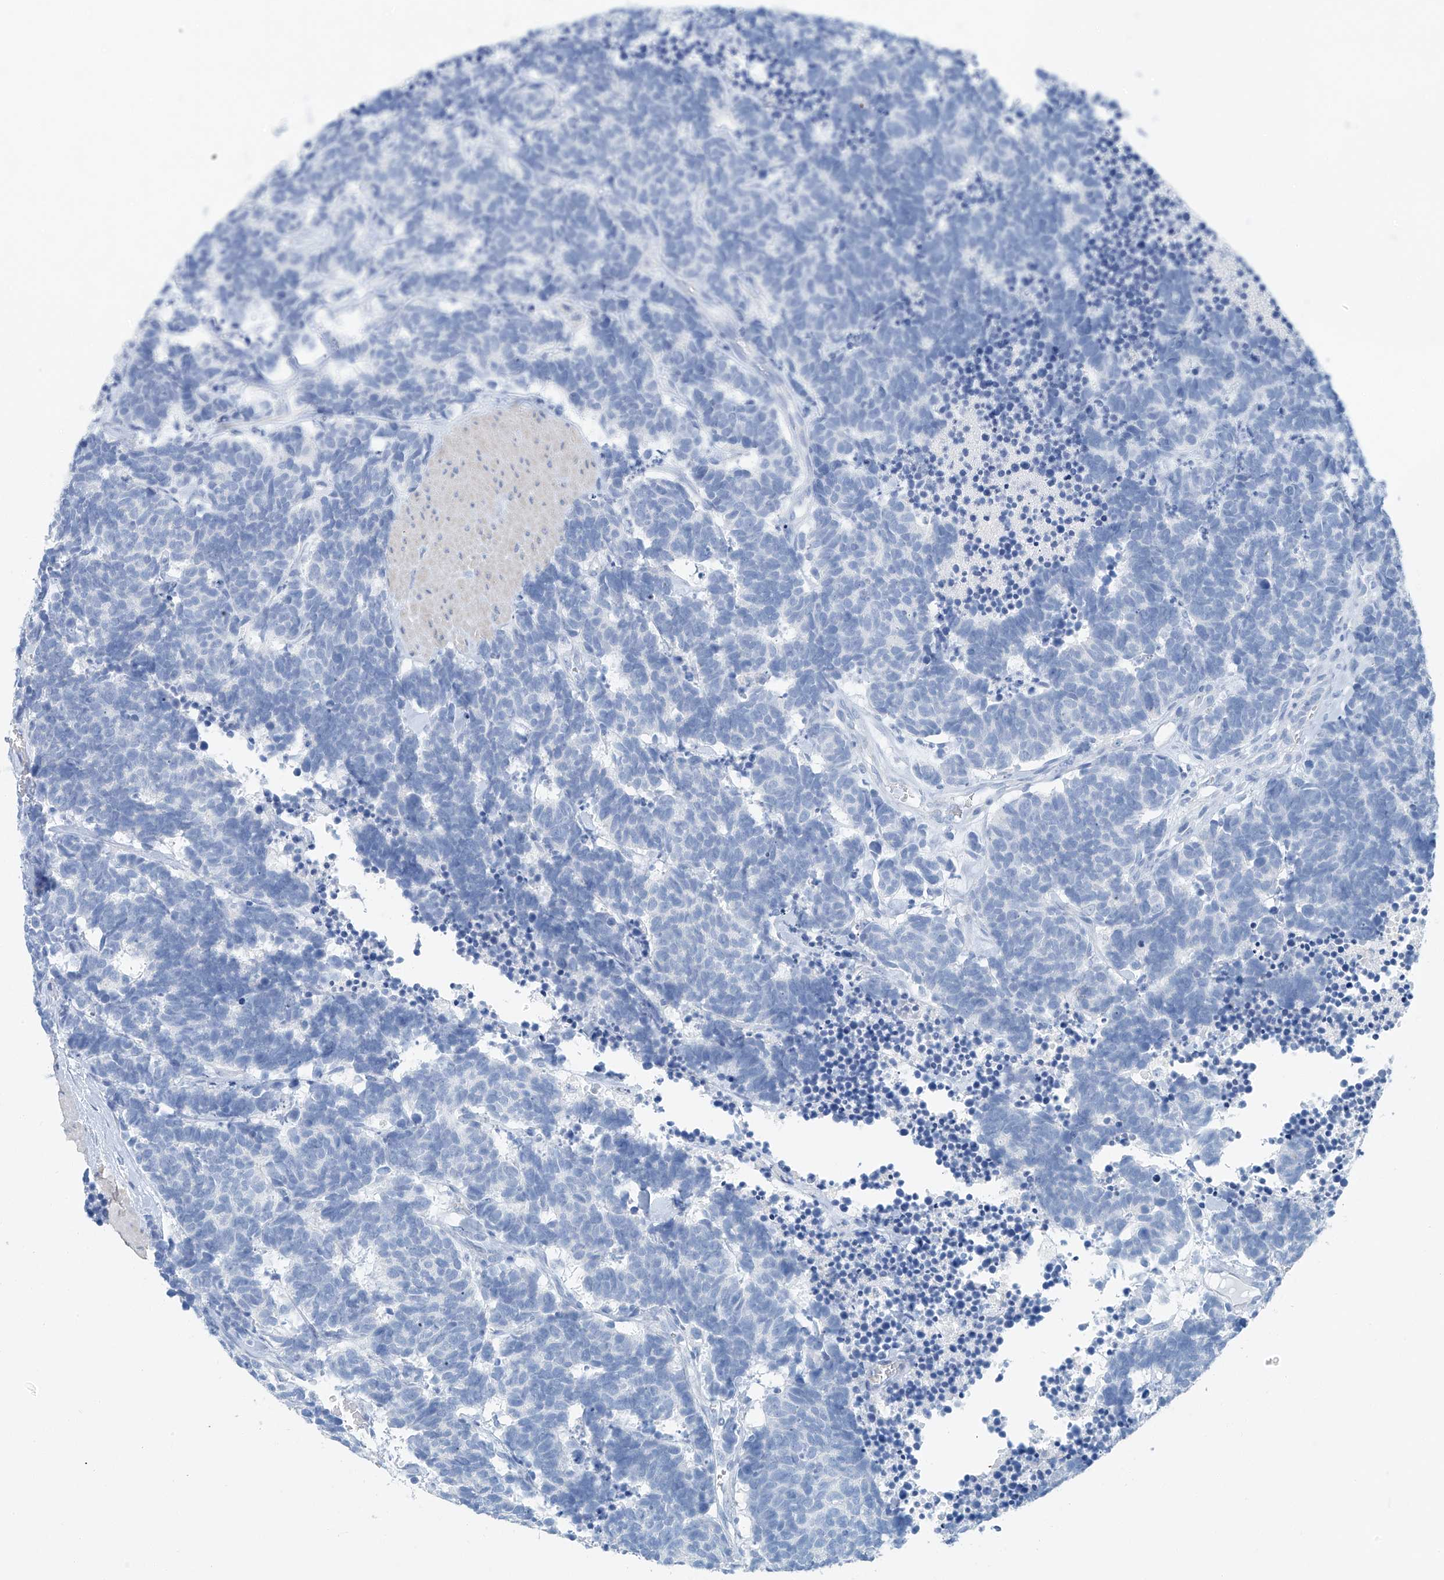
{"staining": {"intensity": "negative", "quantity": "none", "location": "none"}, "tissue": "carcinoid", "cell_type": "Tumor cells", "image_type": "cancer", "snomed": [{"axis": "morphology", "description": "Carcinoma, NOS"}, {"axis": "morphology", "description": "Carcinoid, malignant, NOS"}, {"axis": "topography", "description": "Urinary bladder"}], "caption": "Immunohistochemical staining of carcinoma exhibits no significant positivity in tumor cells.", "gene": "C1orf87", "patient": {"sex": "male", "age": 57}}